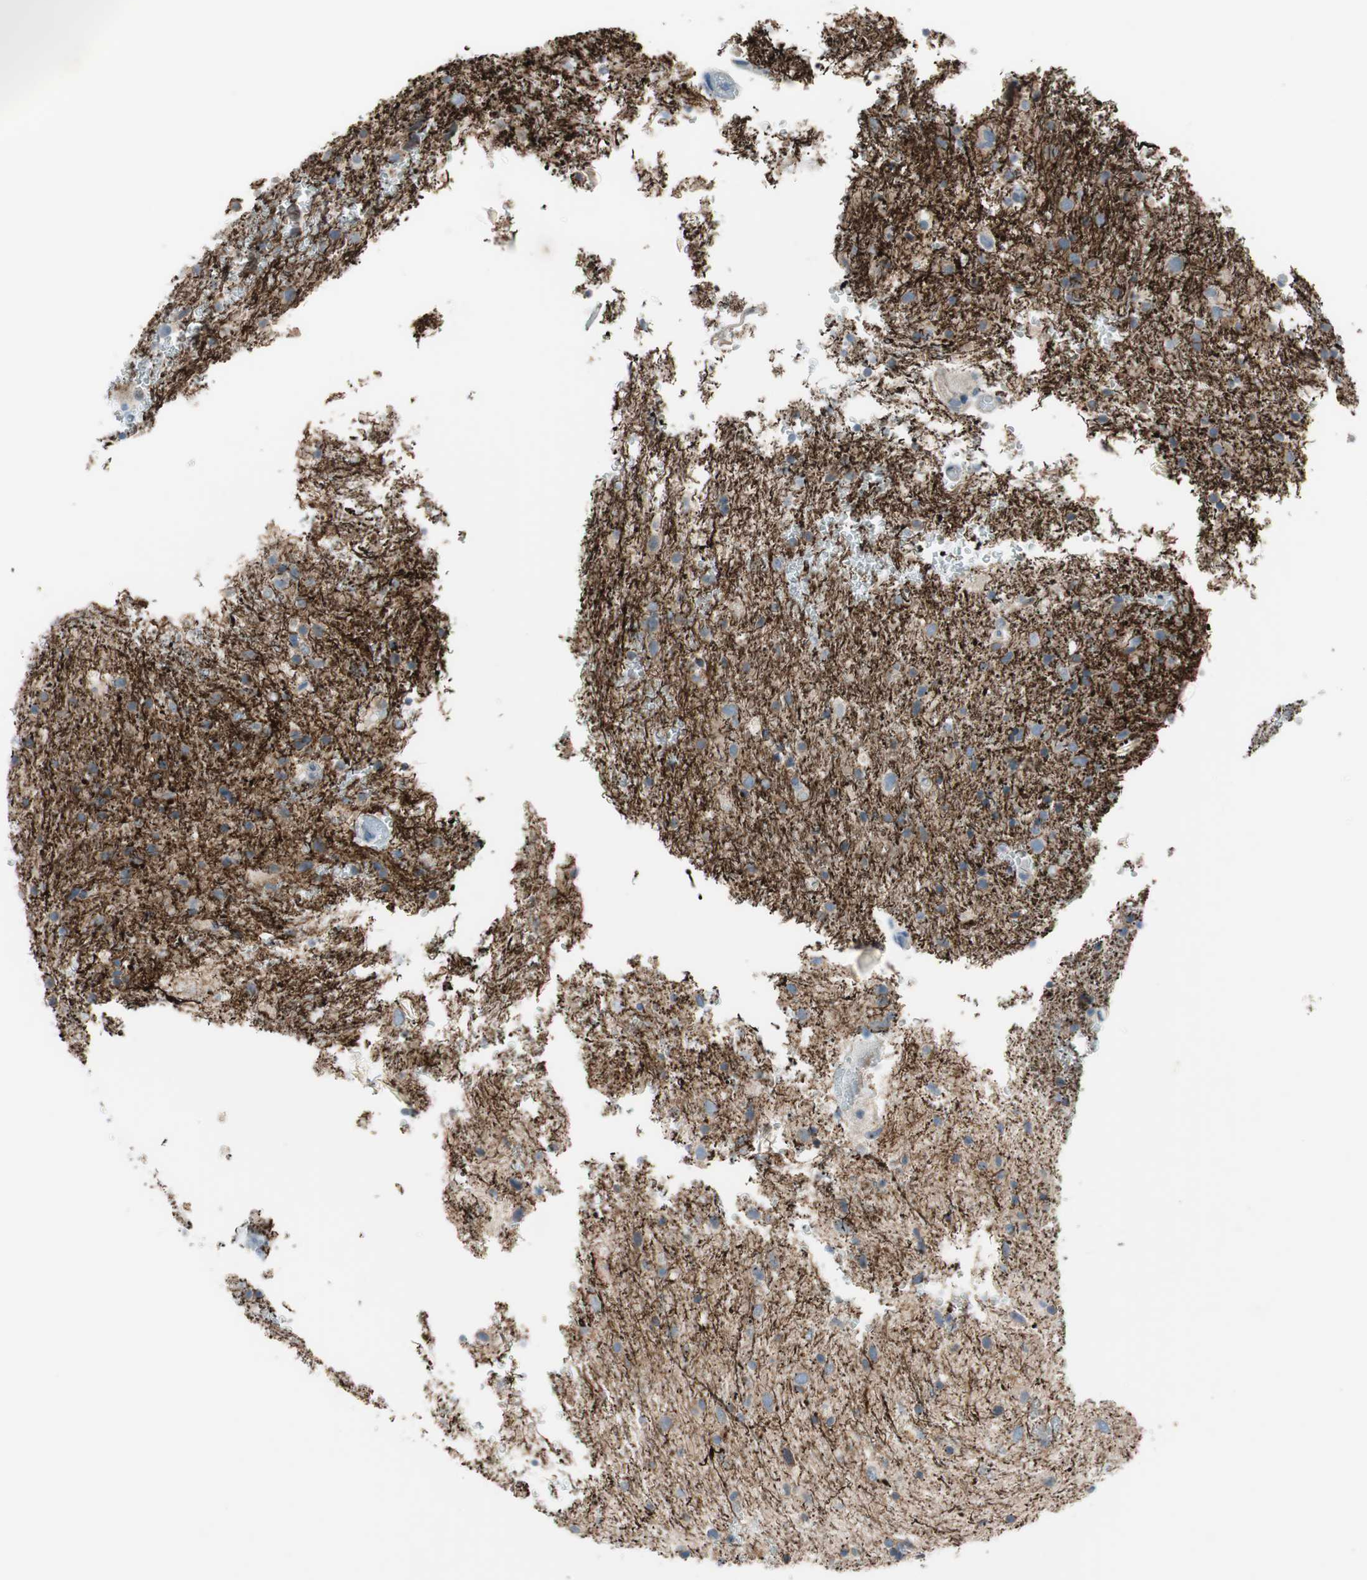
{"staining": {"intensity": "negative", "quantity": "none", "location": "none"}, "tissue": "glioma", "cell_type": "Tumor cells", "image_type": "cancer", "snomed": [{"axis": "morphology", "description": "Glioma, malignant, Low grade"}, {"axis": "topography", "description": "Brain"}], "caption": "Immunohistochemistry (IHC) histopathology image of human low-grade glioma (malignant) stained for a protein (brown), which demonstrates no staining in tumor cells.", "gene": "PRRG4", "patient": {"sex": "male", "age": 77}}